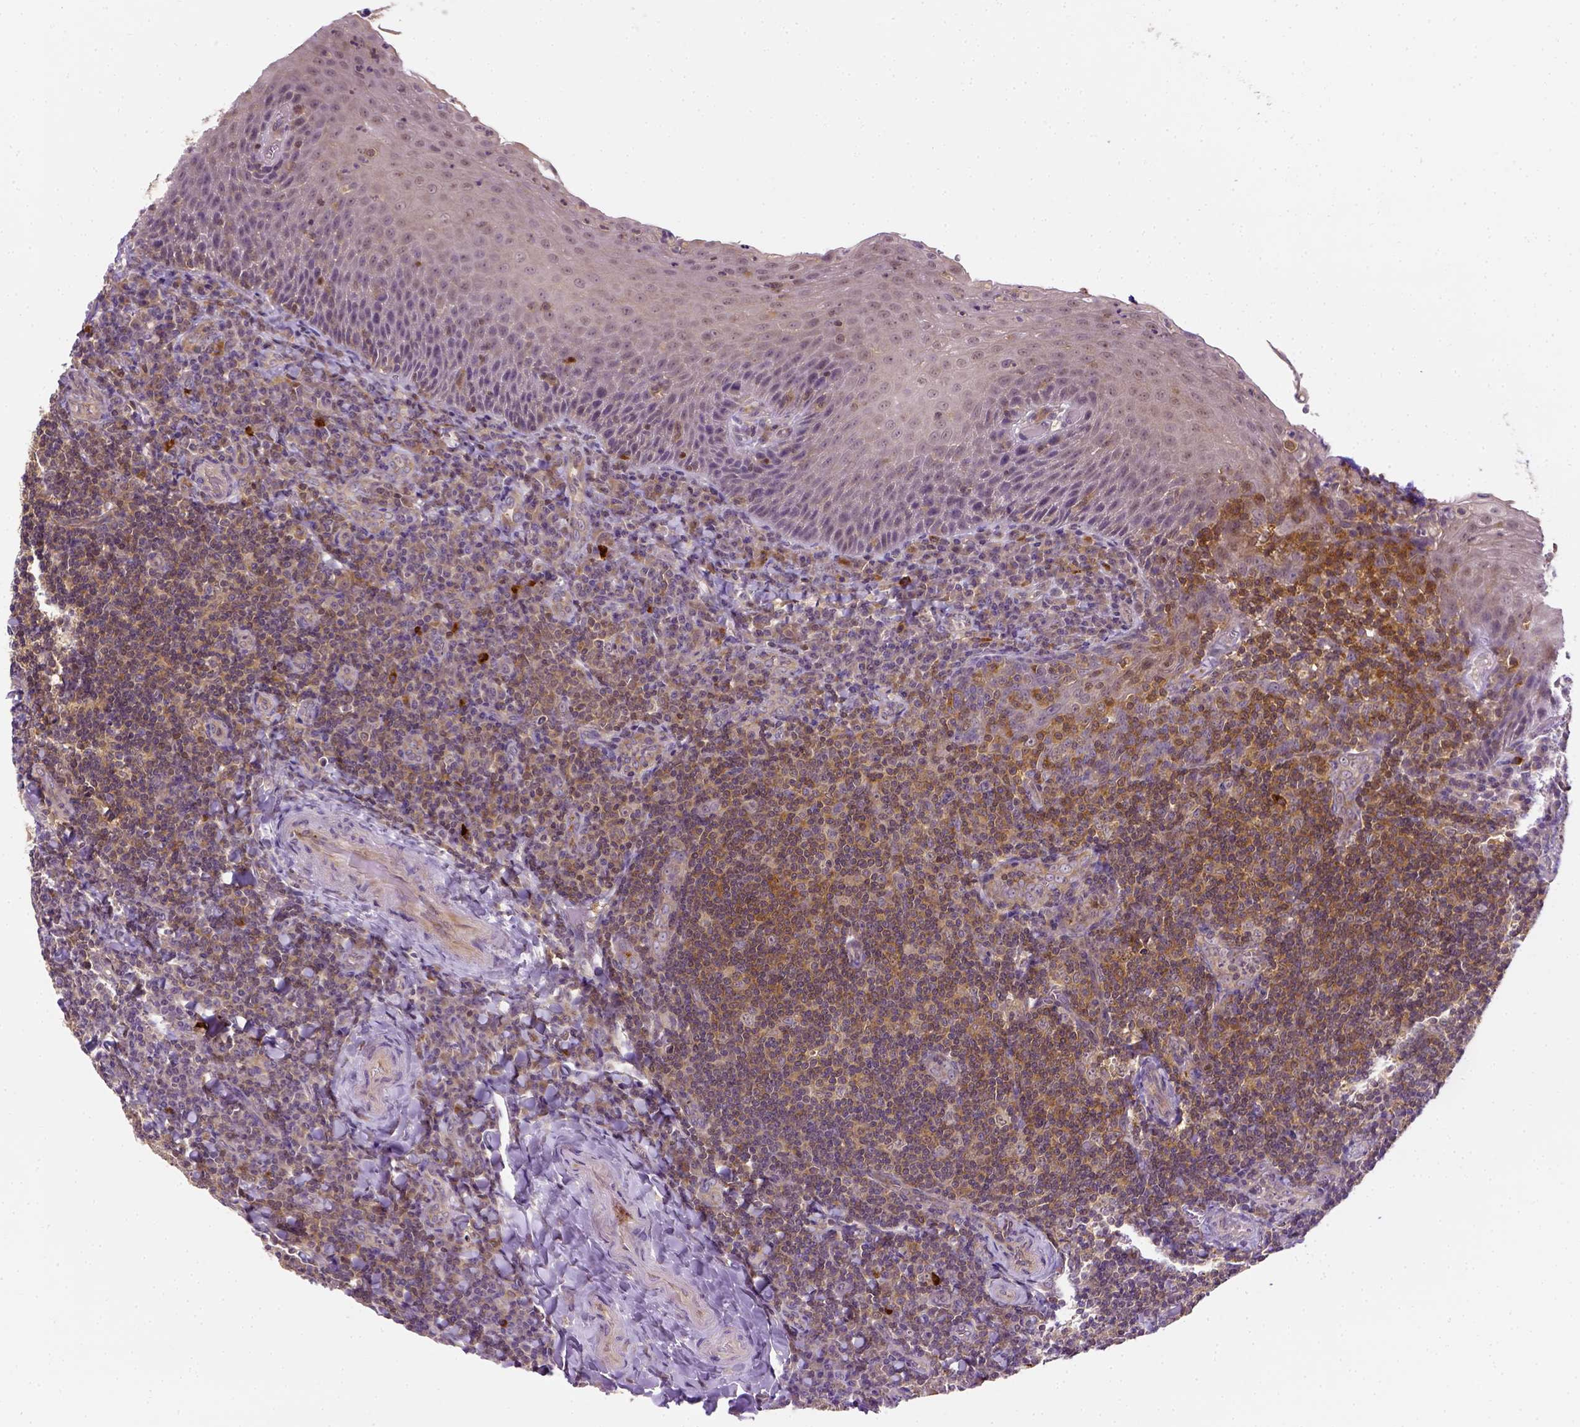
{"staining": {"intensity": "strong", "quantity": ">75%", "location": "cytoplasmic/membranous"}, "tissue": "tonsil", "cell_type": "Germinal center cells", "image_type": "normal", "snomed": [{"axis": "morphology", "description": "Normal tissue, NOS"}, {"axis": "morphology", "description": "Inflammation, NOS"}, {"axis": "topography", "description": "Tonsil"}], "caption": "A photomicrograph showing strong cytoplasmic/membranous staining in approximately >75% of germinal center cells in benign tonsil, as visualized by brown immunohistochemical staining.", "gene": "MATK", "patient": {"sex": "female", "age": 31}}